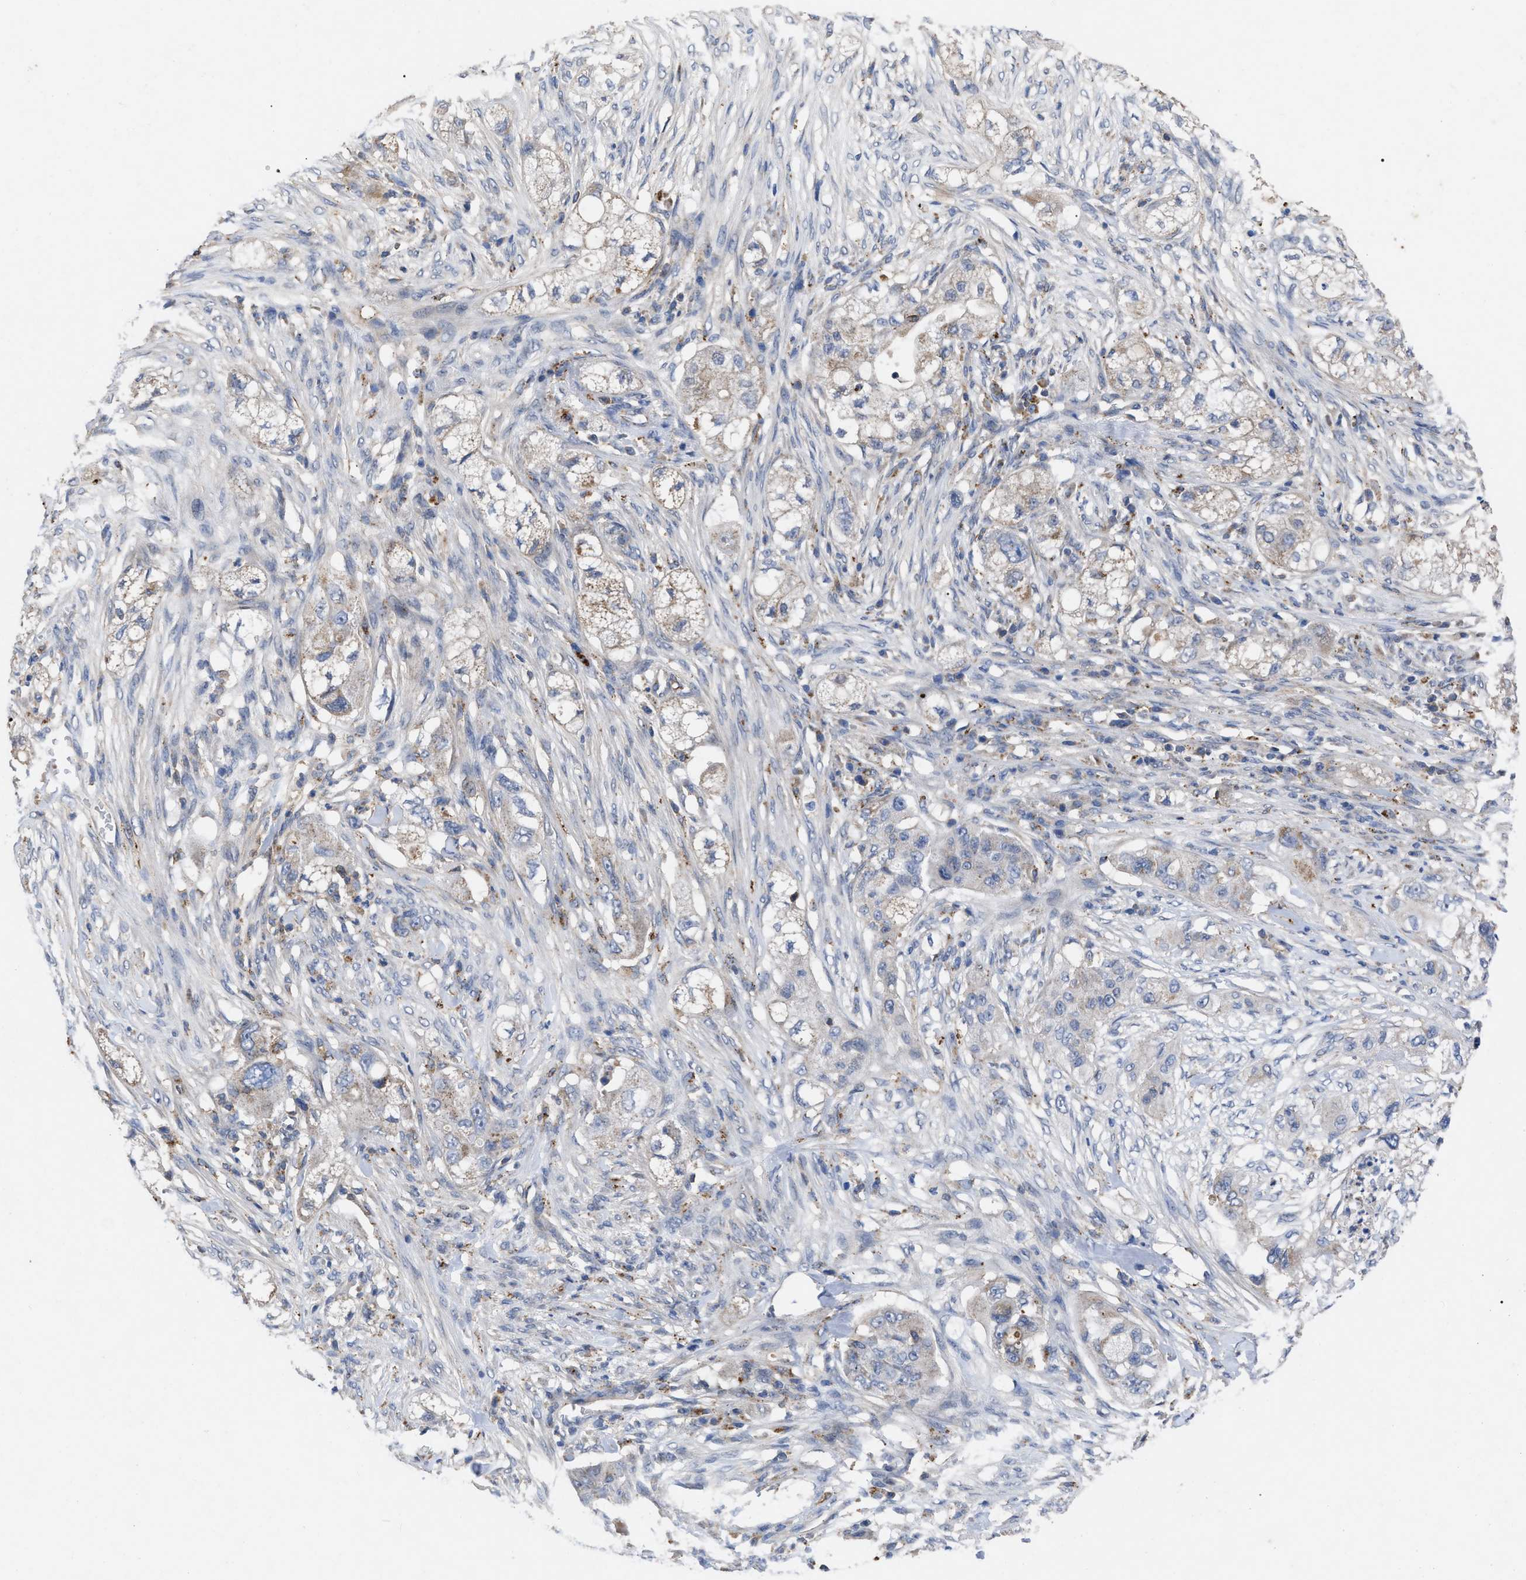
{"staining": {"intensity": "weak", "quantity": ">75%", "location": "cytoplasmic/membranous"}, "tissue": "pancreatic cancer", "cell_type": "Tumor cells", "image_type": "cancer", "snomed": [{"axis": "morphology", "description": "Adenocarcinoma, NOS"}, {"axis": "topography", "description": "Pancreas"}], "caption": "About >75% of tumor cells in human adenocarcinoma (pancreatic) reveal weak cytoplasmic/membranous protein positivity as visualized by brown immunohistochemical staining.", "gene": "FAM171A2", "patient": {"sex": "female", "age": 78}}